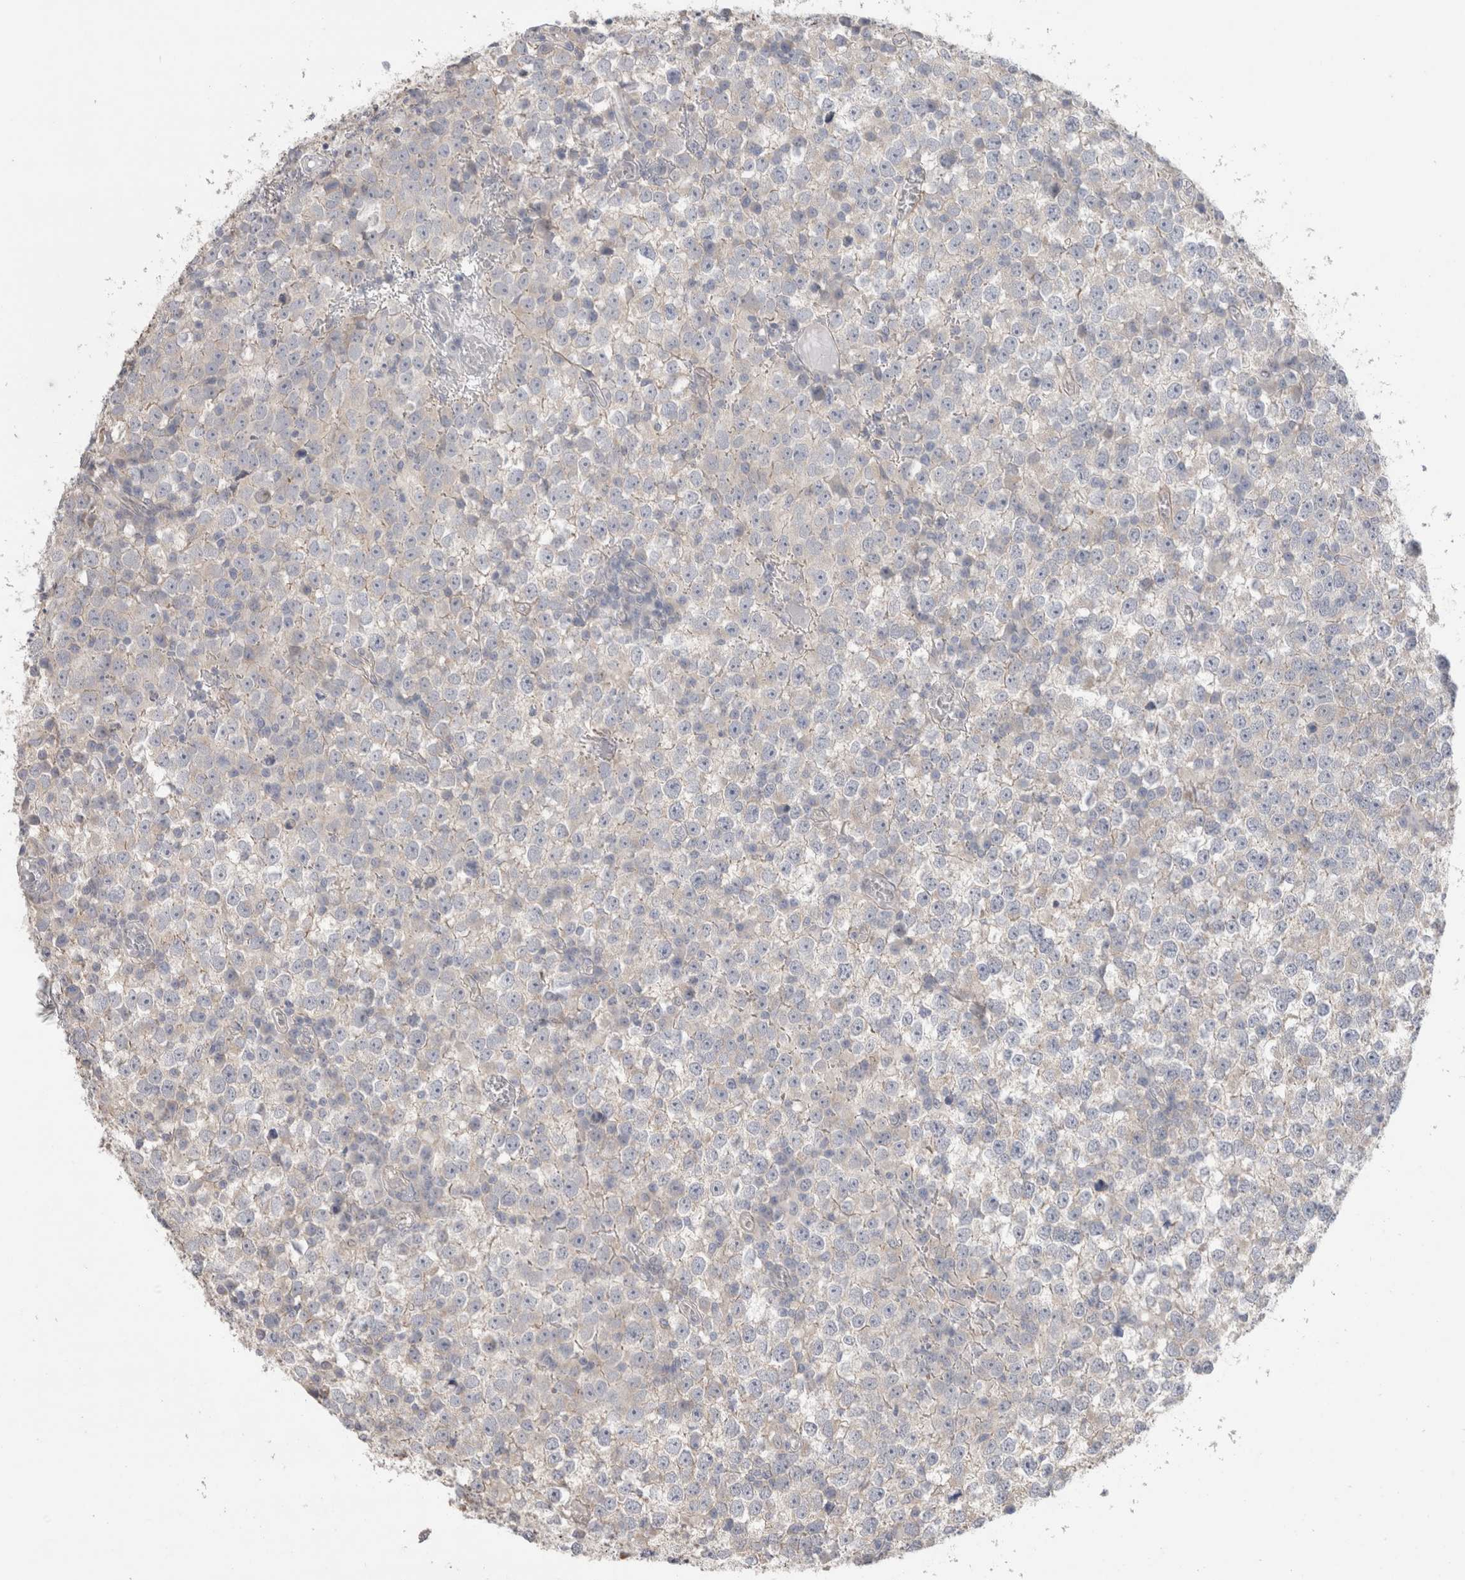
{"staining": {"intensity": "weak", "quantity": "<25%", "location": "cytoplasmic/membranous"}, "tissue": "testis cancer", "cell_type": "Tumor cells", "image_type": "cancer", "snomed": [{"axis": "morphology", "description": "Seminoma, NOS"}, {"axis": "topography", "description": "Testis"}], "caption": "IHC micrograph of human testis seminoma stained for a protein (brown), which demonstrates no staining in tumor cells. (DAB IHC visualized using brightfield microscopy, high magnification).", "gene": "DMD", "patient": {"sex": "male", "age": 65}}